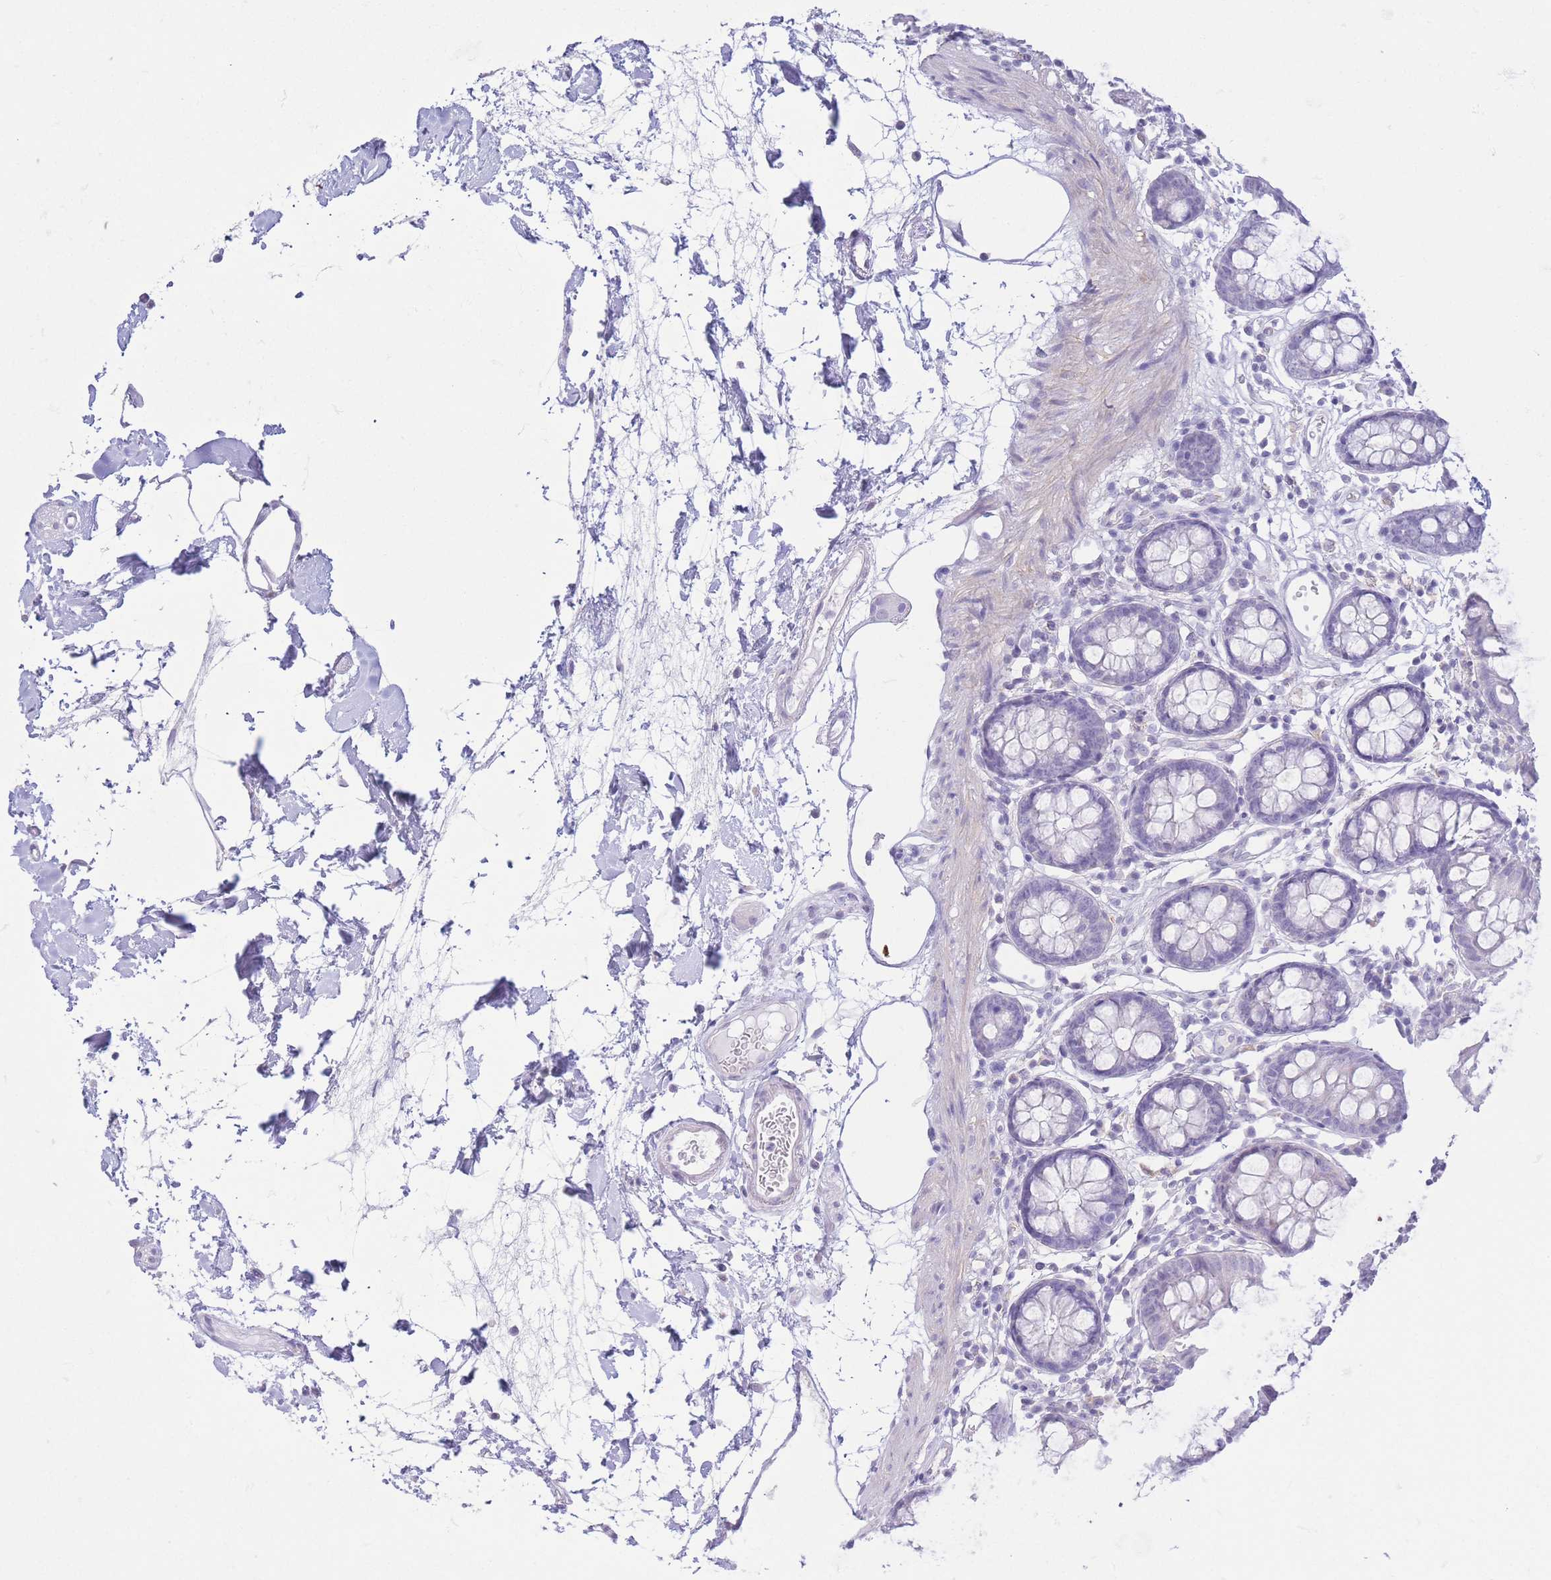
{"staining": {"intensity": "negative", "quantity": "none", "location": "none"}, "tissue": "colon", "cell_type": "Endothelial cells", "image_type": "normal", "snomed": [{"axis": "morphology", "description": "Normal tissue, NOS"}, {"axis": "topography", "description": "Colon"}], "caption": "Endothelial cells show no significant protein positivity in unremarkable colon.", "gene": "PKLR", "patient": {"sex": "female", "age": 84}}